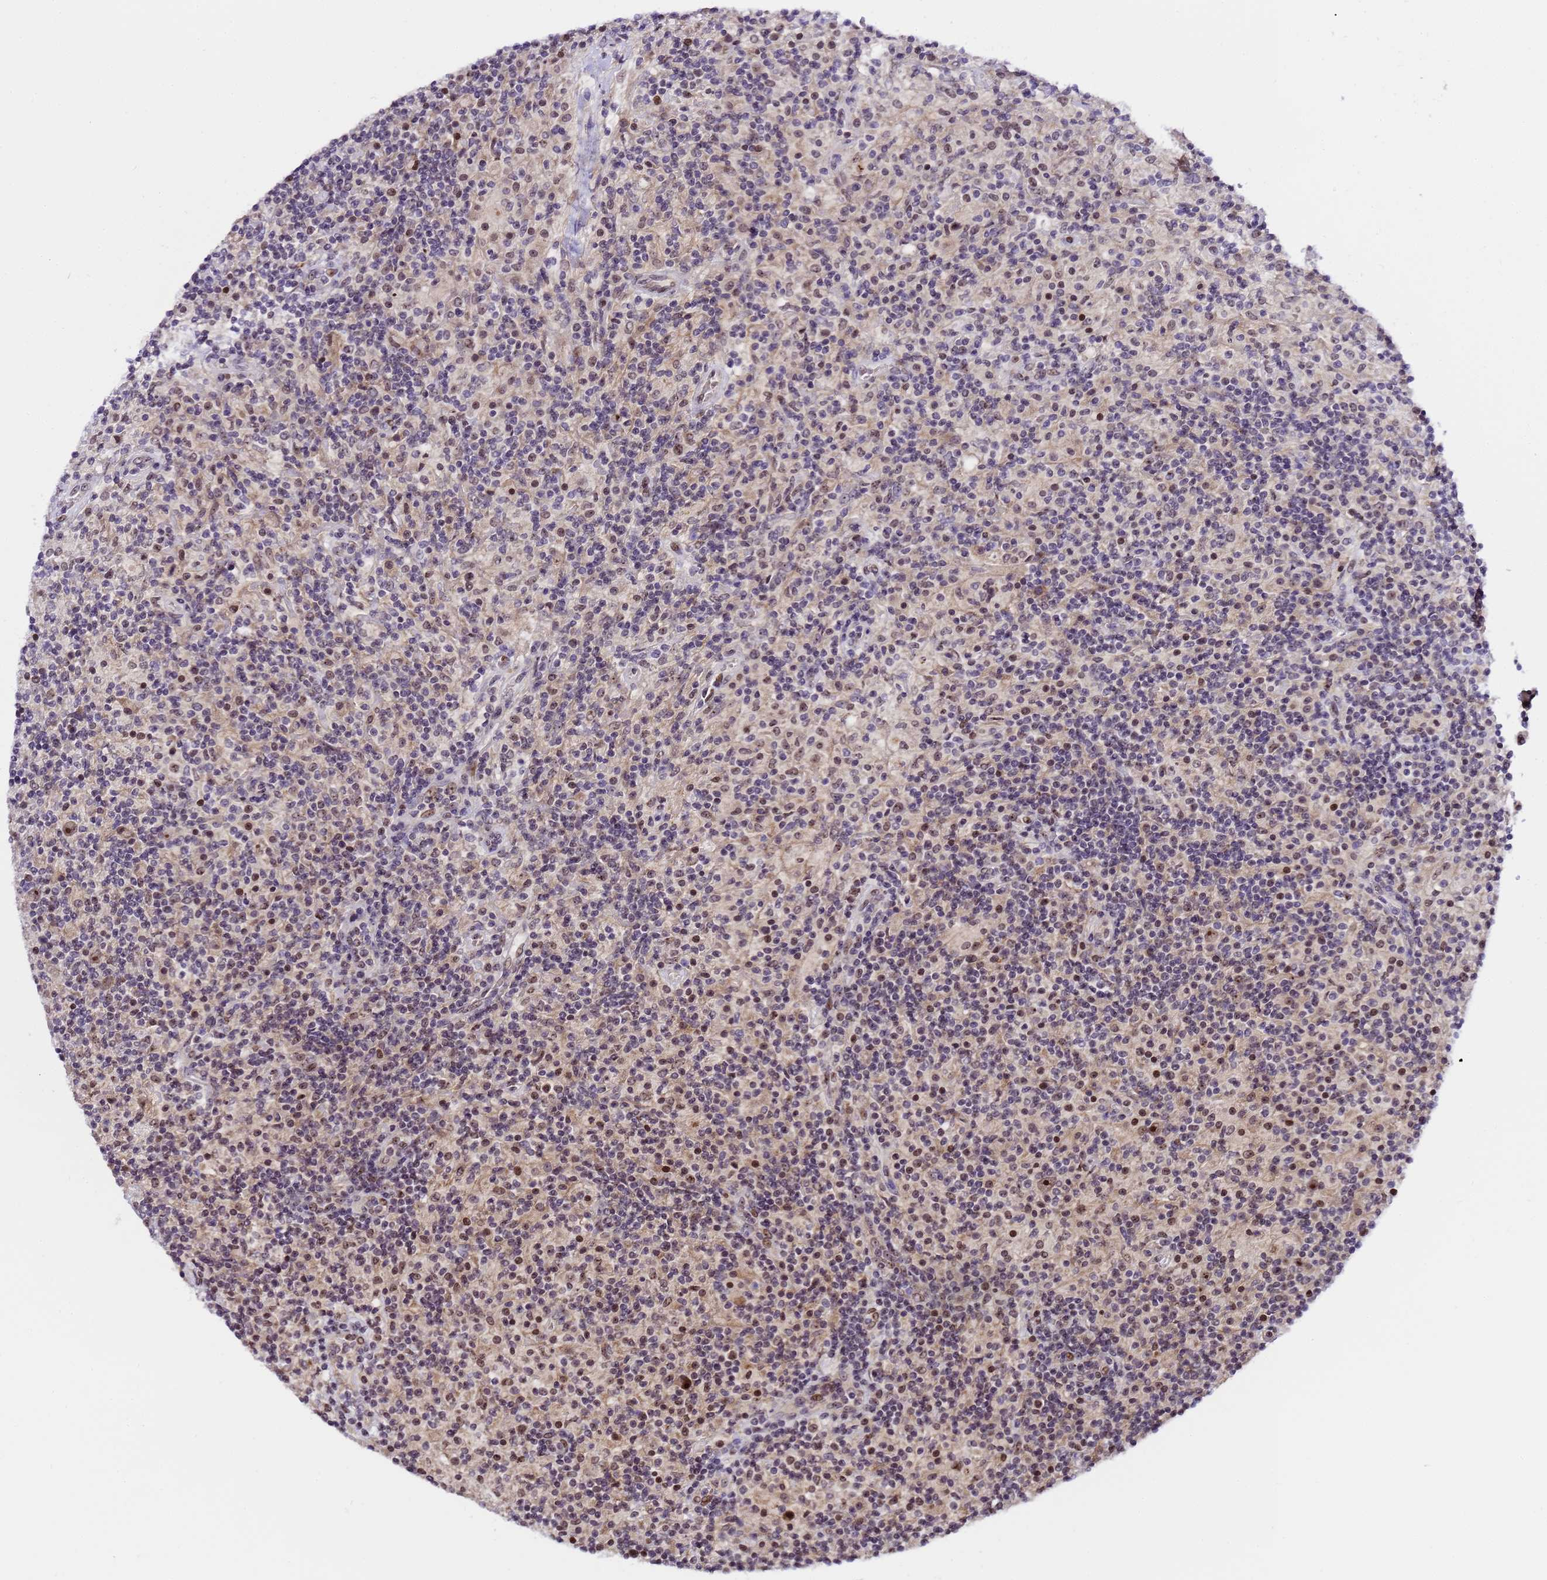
{"staining": {"intensity": "strong", "quantity": ">75%", "location": "nuclear"}, "tissue": "lymphoma", "cell_type": "Tumor cells", "image_type": "cancer", "snomed": [{"axis": "morphology", "description": "Hodgkin's disease, NOS"}, {"axis": "topography", "description": "Lymph node"}], "caption": "Tumor cells reveal high levels of strong nuclear expression in approximately >75% of cells in lymphoma.", "gene": "SLX4IP", "patient": {"sex": "male", "age": 70}}